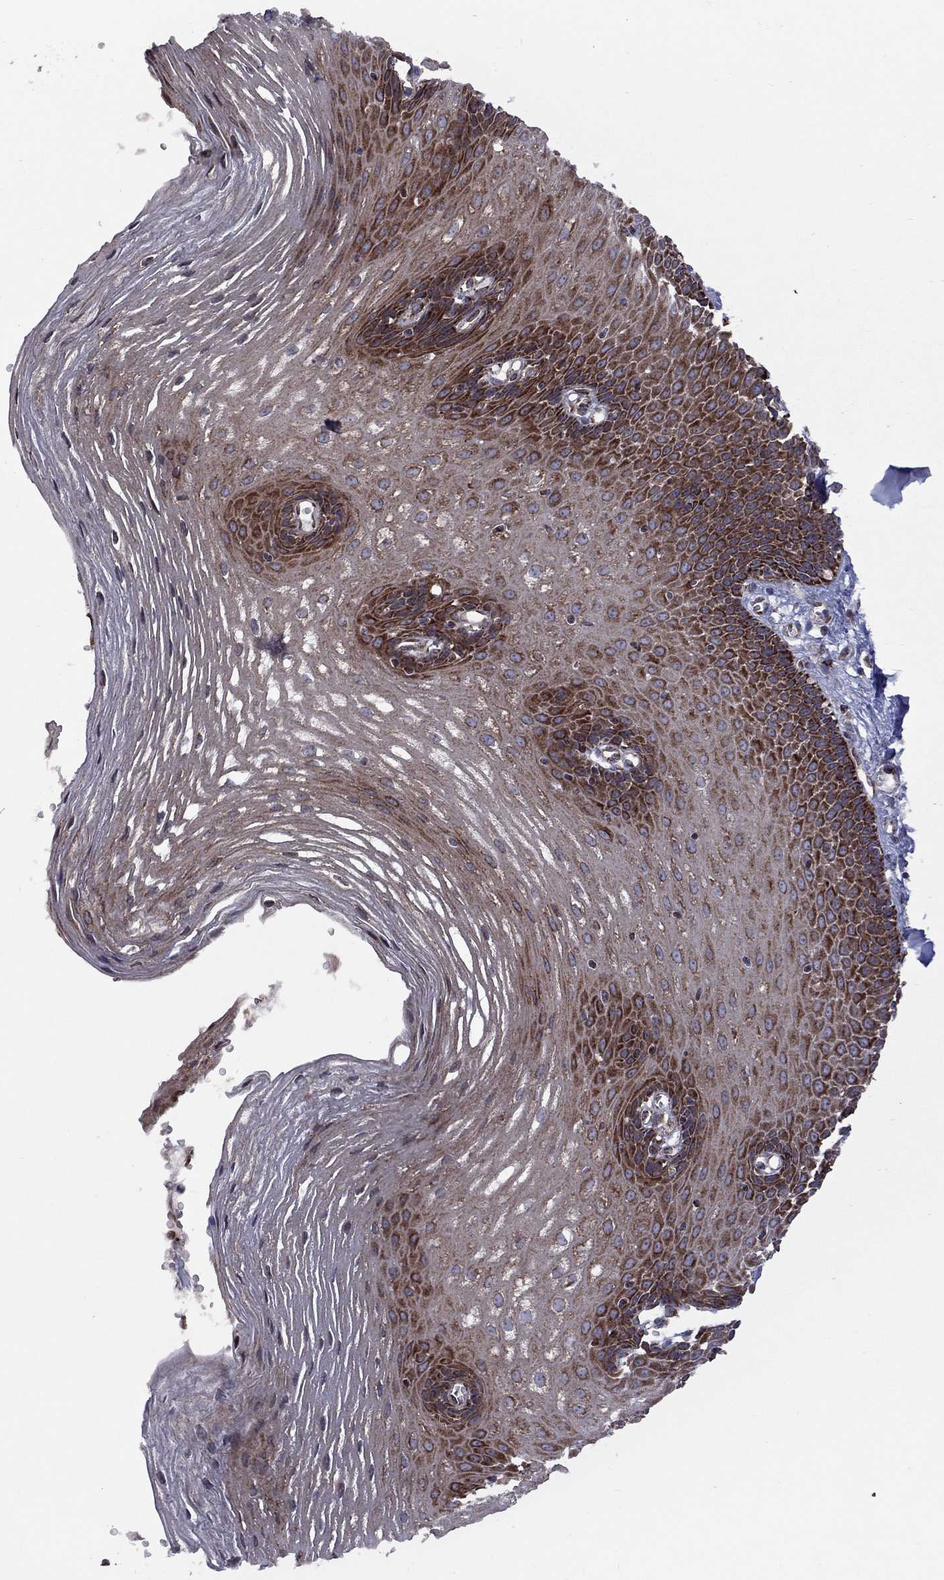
{"staining": {"intensity": "strong", "quantity": ">75%", "location": "cytoplasmic/membranous"}, "tissue": "esophagus", "cell_type": "Squamous epithelial cells", "image_type": "normal", "snomed": [{"axis": "morphology", "description": "Normal tissue, NOS"}, {"axis": "topography", "description": "Esophagus"}], "caption": "Protein staining of normal esophagus reveals strong cytoplasmic/membranous staining in approximately >75% of squamous epithelial cells. Nuclei are stained in blue.", "gene": "CLPTM1", "patient": {"sex": "male", "age": 72}}